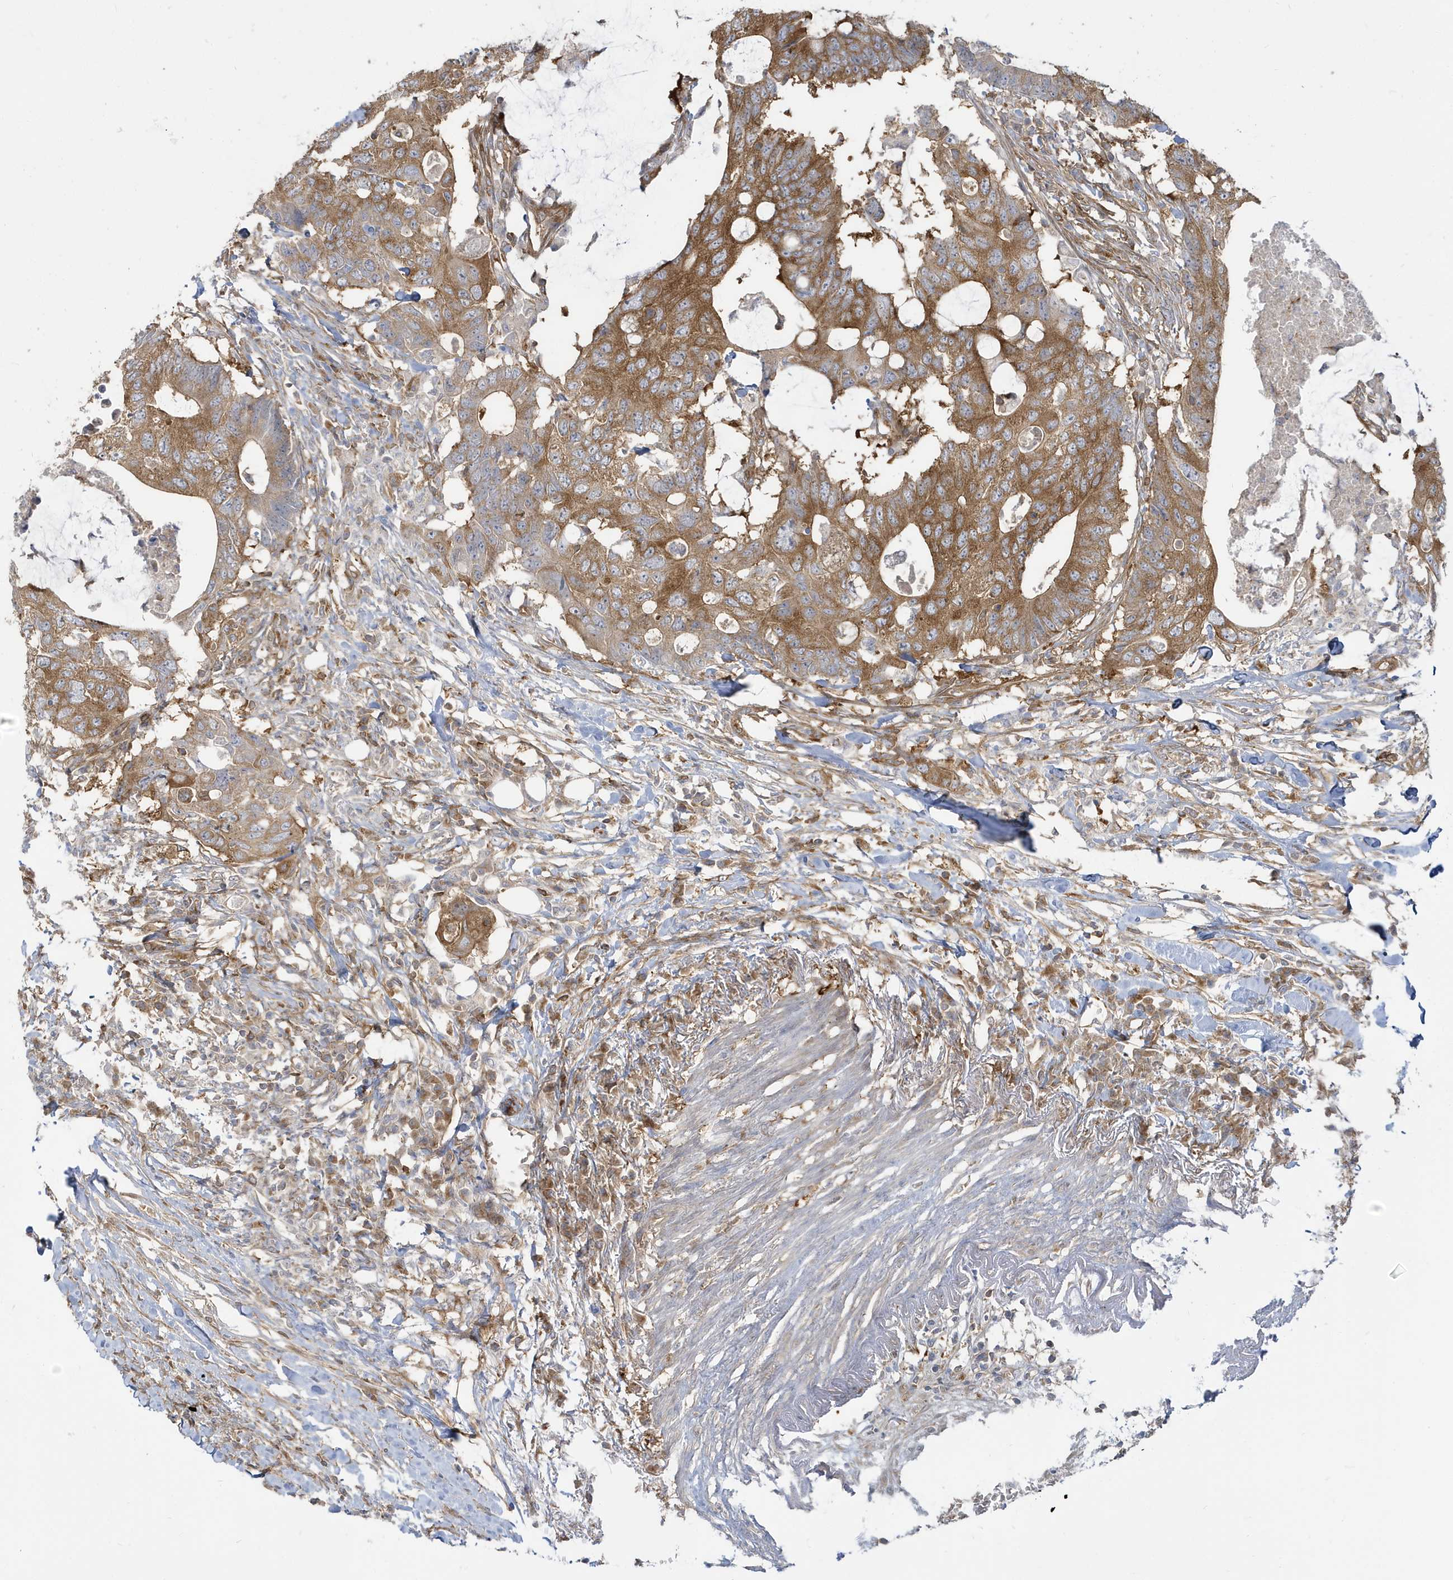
{"staining": {"intensity": "moderate", "quantity": ">75%", "location": "cytoplasmic/membranous"}, "tissue": "colorectal cancer", "cell_type": "Tumor cells", "image_type": "cancer", "snomed": [{"axis": "morphology", "description": "Adenocarcinoma, NOS"}, {"axis": "topography", "description": "Colon"}], "caption": "The immunohistochemical stain shows moderate cytoplasmic/membranous staining in tumor cells of adenocarcinoma (colorectal) tissue. (IHC, brightfield microscopy, high magnification).", "gene": "STAM", "patient": {"sex": "male", "age": 71}}